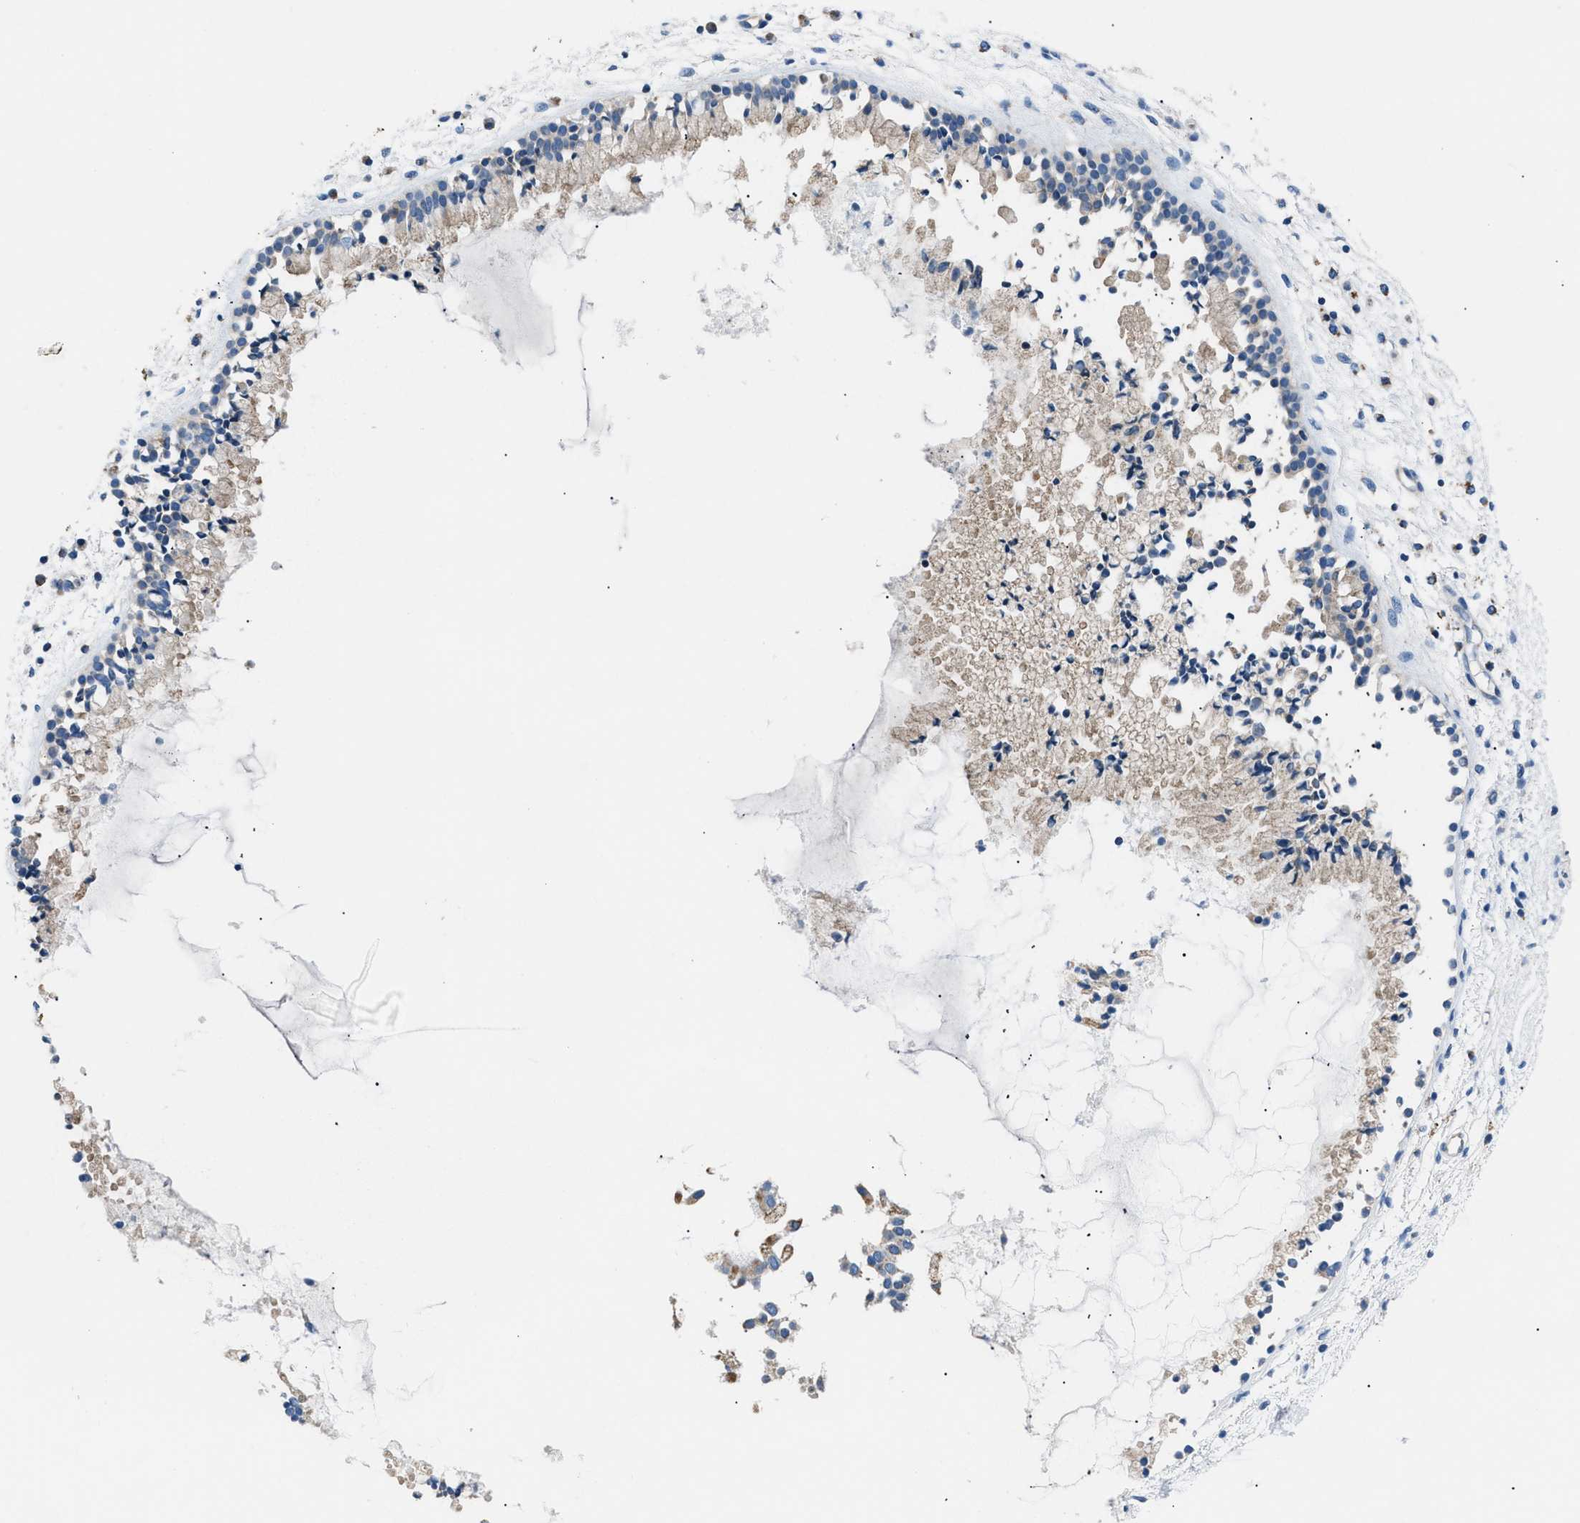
{"staining": {"intensity": "moderate", "quantity": ">75%", "location": "cytoplasmic/membranous"}, "tissue": "nasopharynx", "cell_type": "Respiratory epithelial cells", "image_type": "normal", "snomed": [{"axis": "morphology", "description": "Normal tissue, NOS"}, {"axis": "topography", "description": "Nasopharynx"}], "caption": "Immunohistochemical staining of unremarkable human nasopharynx reveals medium levels of moderate cytoplasmic/membranous positivity in approximately >75% of respiratory epithelial cells.", "gene": "ILDR1", "patient": {"sex": "male", "age": 21}}